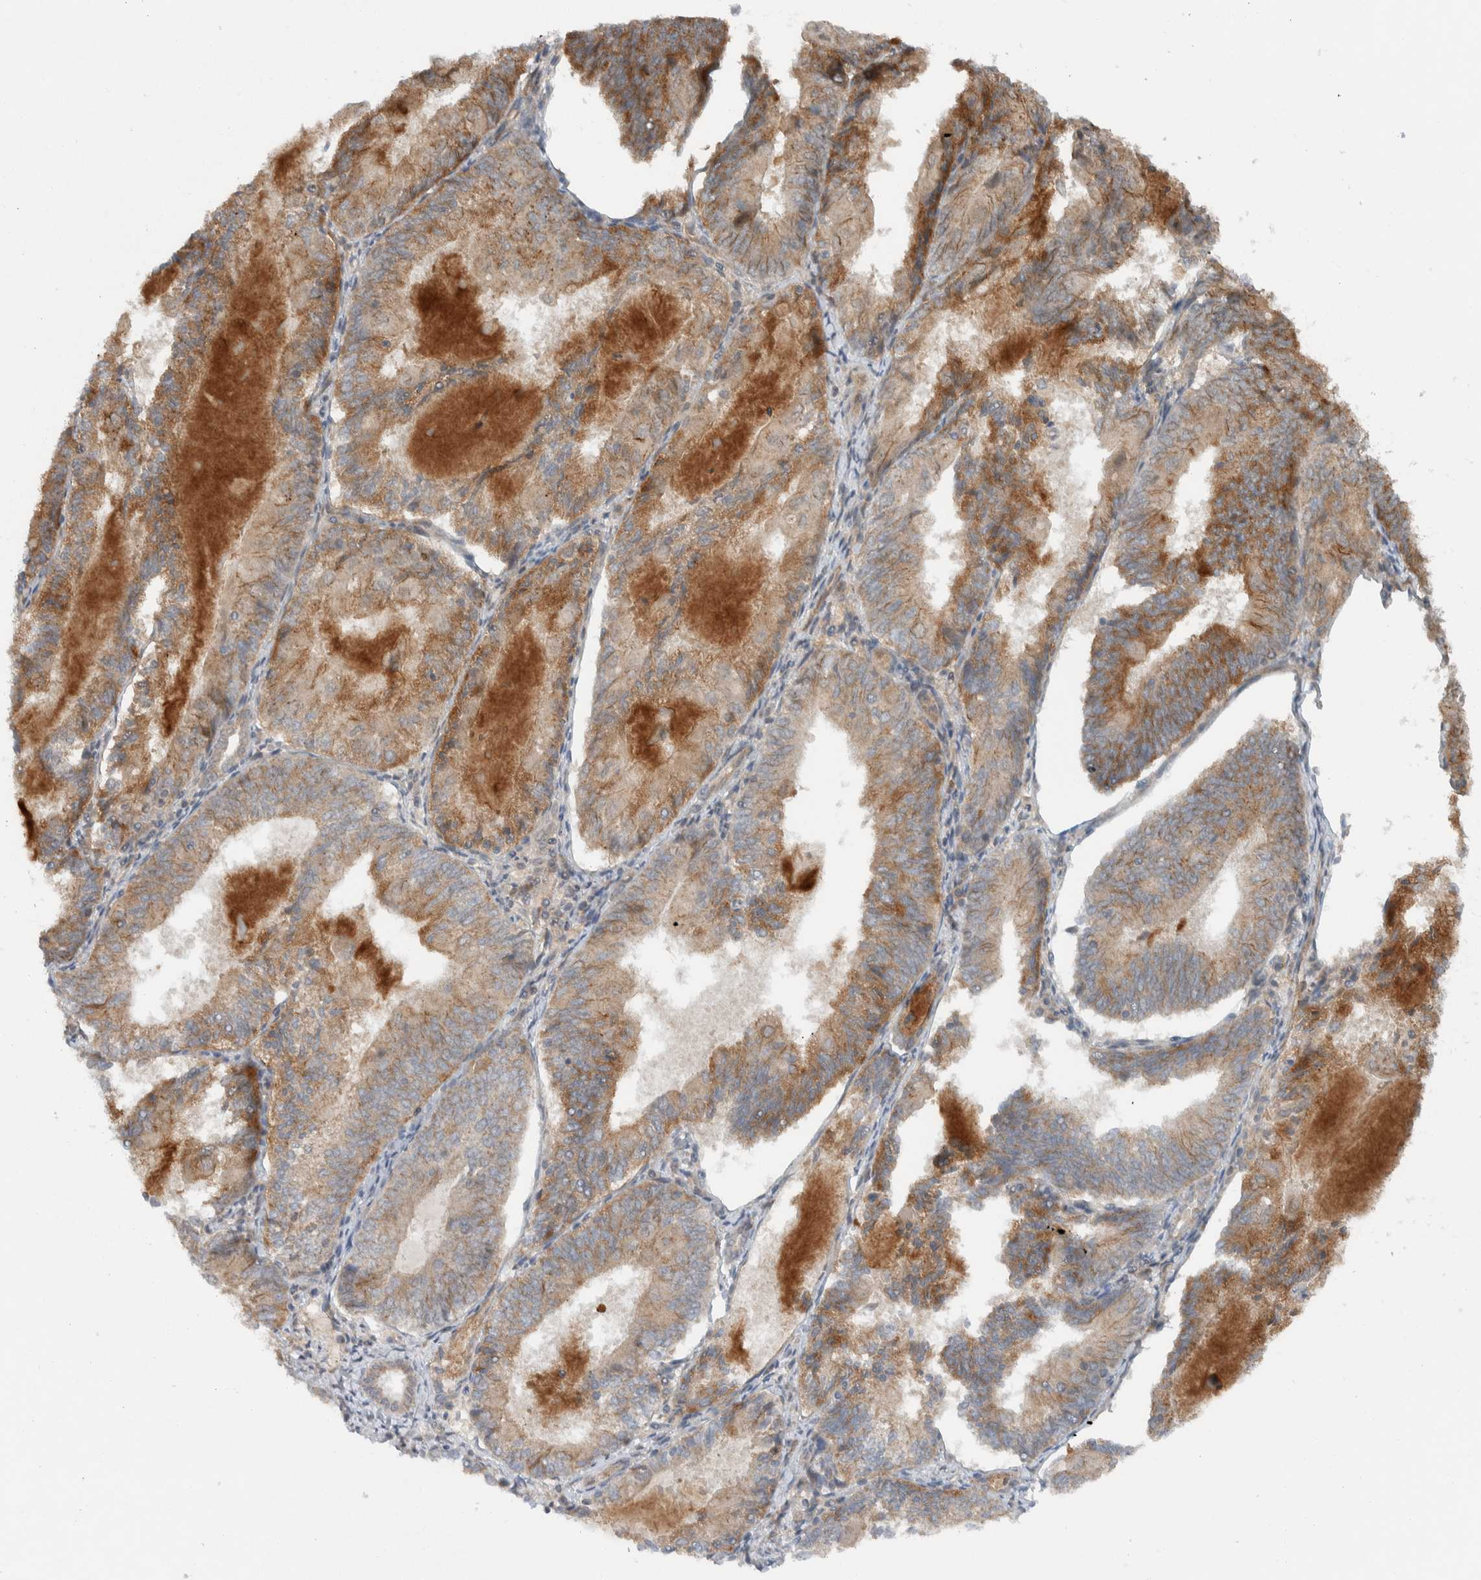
{"staining": {"intensity": "moderate", "quantity": ">75%", "location": "cytoplasmic/membranous"}, "tissue": "endometrial cancer", "cell_type": "Tumor cells", "image_type": "cancer", "snomed": [{"axis": "morphology", "description": "Adenocarcinoma, NOS"}, {"axis": "topography", "description": "Endometrium"}], "caption": "A brown stain labels moderate cytoplasmic/membranous staining of a protein in human endometrial cancer tumor cells. The staining is performed using DAB brown chromogen to label protein expression. The nuclei are counter-stained blue using hematoxylin.", "gene": "KLHL6", "patient": {"sex": "female", "age": 81}}